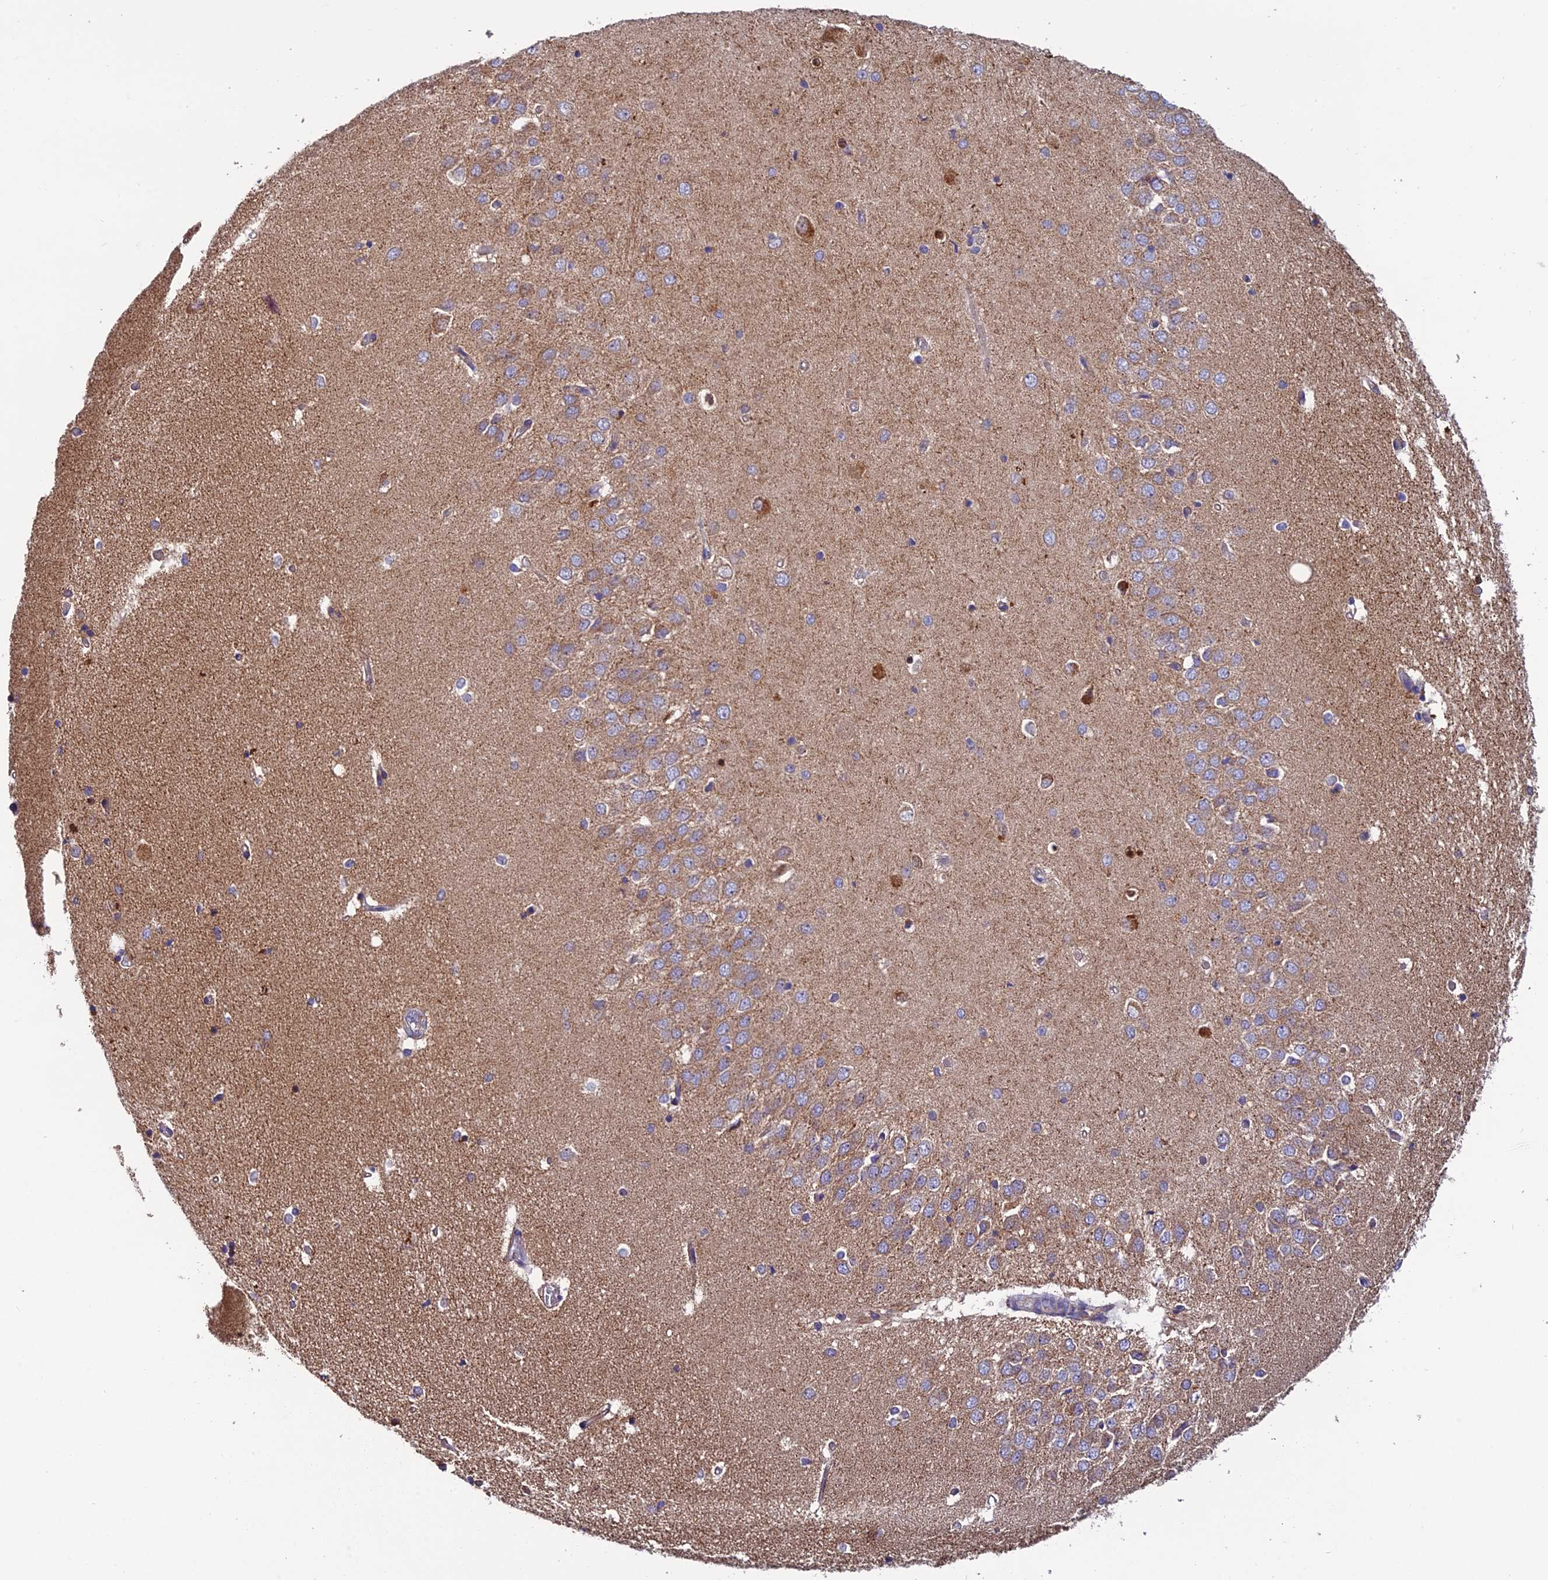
{"staining": {"intensity": "strong", "quantity": "<25%", "location": "cytoplasmic/membranous"}, "tissue": "hippocampus", "cell_type": "Glial cells", "image_type": "normal", "snomed": [{"axis": "morphology", "description": "Normal tissue, NOS"}, {"axis": "topography", "description": "Hippocampus"}], "caption": "Glial cells show strong cytoplasmic/membranous expression in approximately <25% of cells in benign hippocampus. The staining was performed using DAB (3,3'-diaminobenzidine) to visualize the protein expression in brown, while the nuclei were stained in blue with hematoxylin (Magnification: 20x).", "gene": "PZP", "patient": {"sex": "male", "age": 45}}